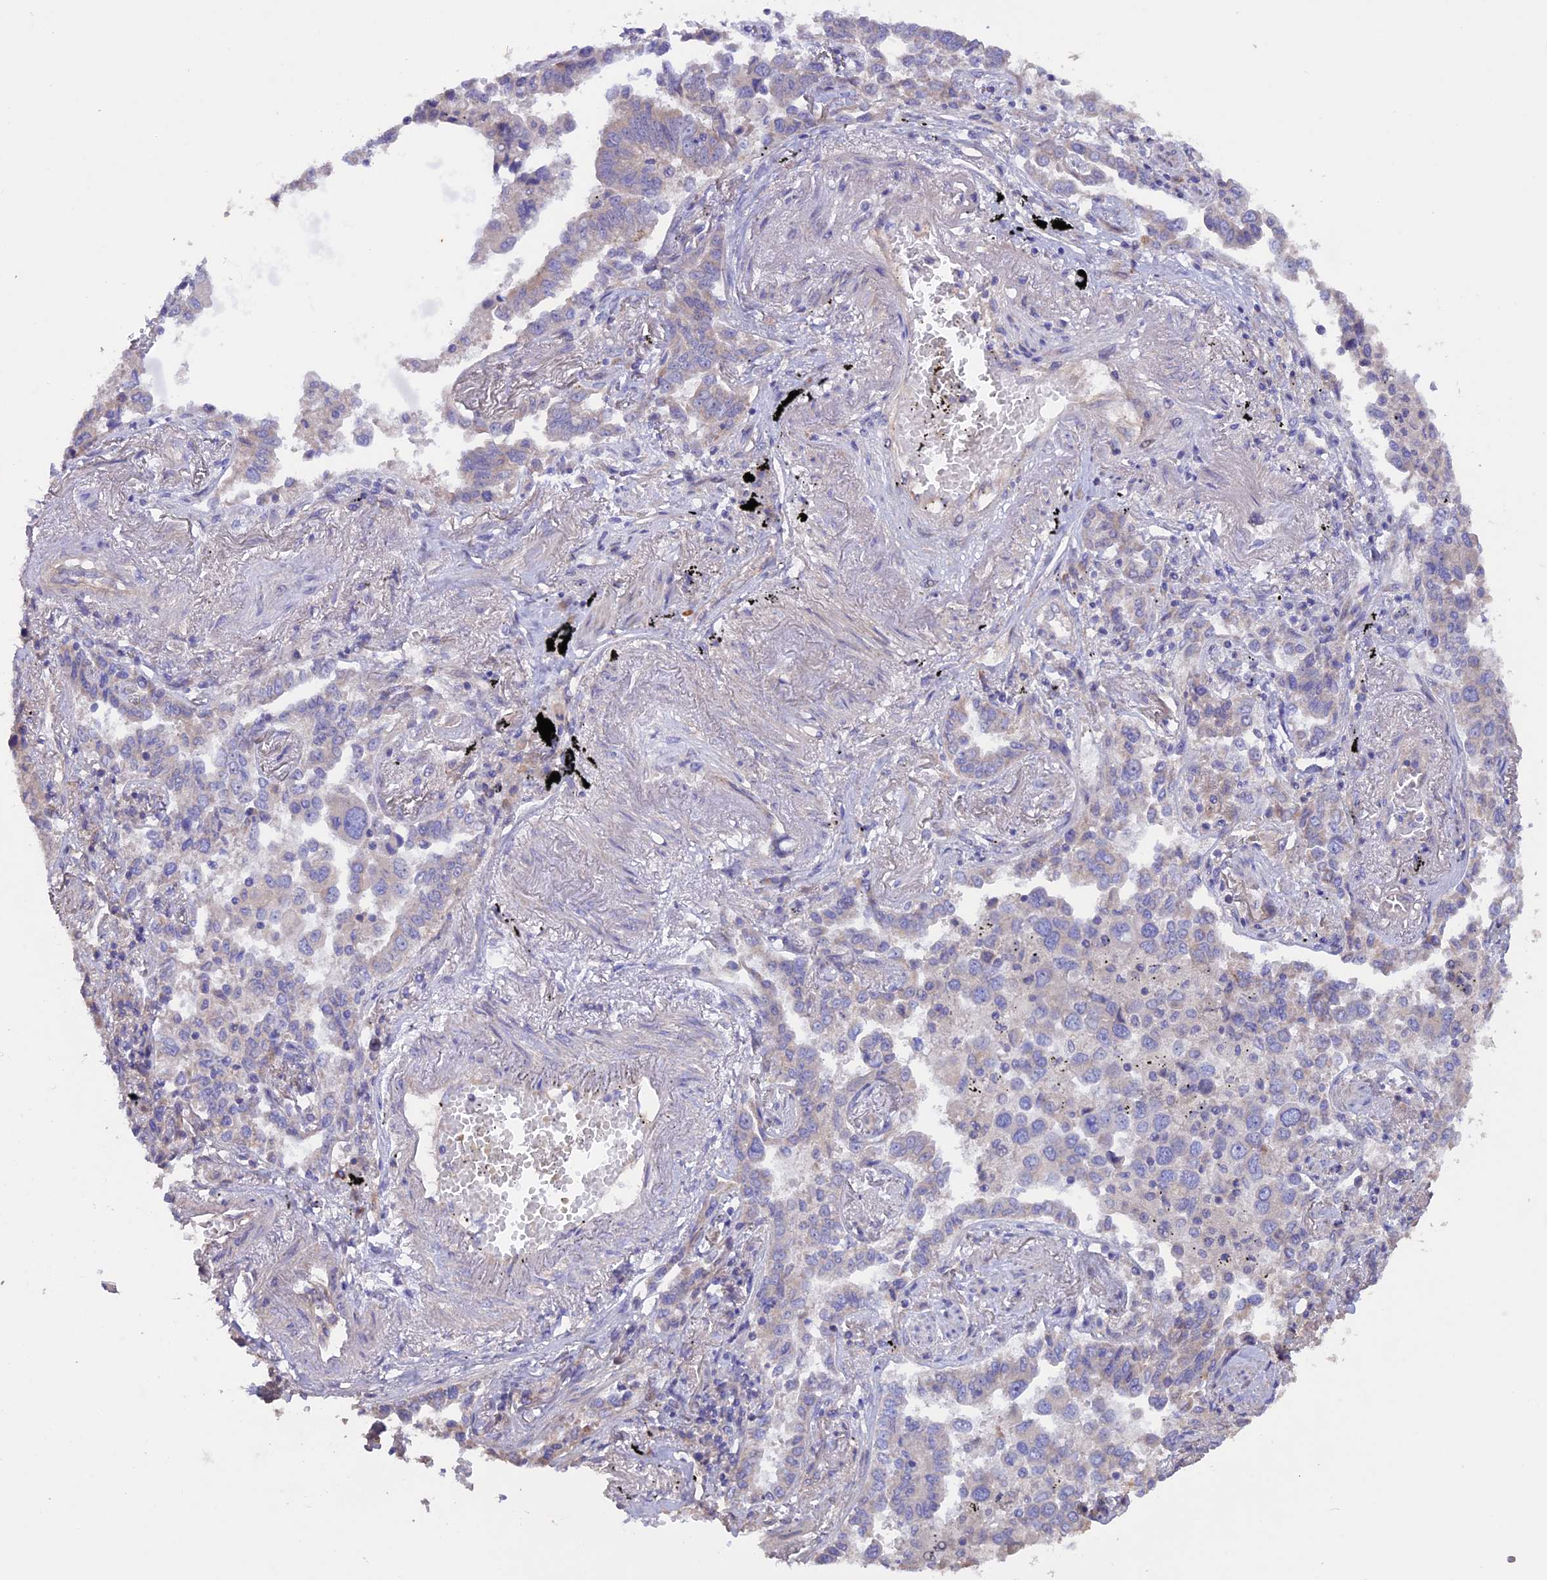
{"staining": {"intensity": "negative", "quantity": "none", "location": "none"}, "tissue": "lung cancer", "cell_type": "Tumor cells", "image_type": "cancer", "snomed": [{"axis": "morphology", "description": "Adenocarcinoma, NOS"}, {"axis": "topography", "description": "Lung"}], "caption": "Immunohistochemical staining of human adenocarcinoma (lung) shows no significant expression in tumor cells.", "gene": "HYCC1", "patient": {"sex": "male", "age": 67}}